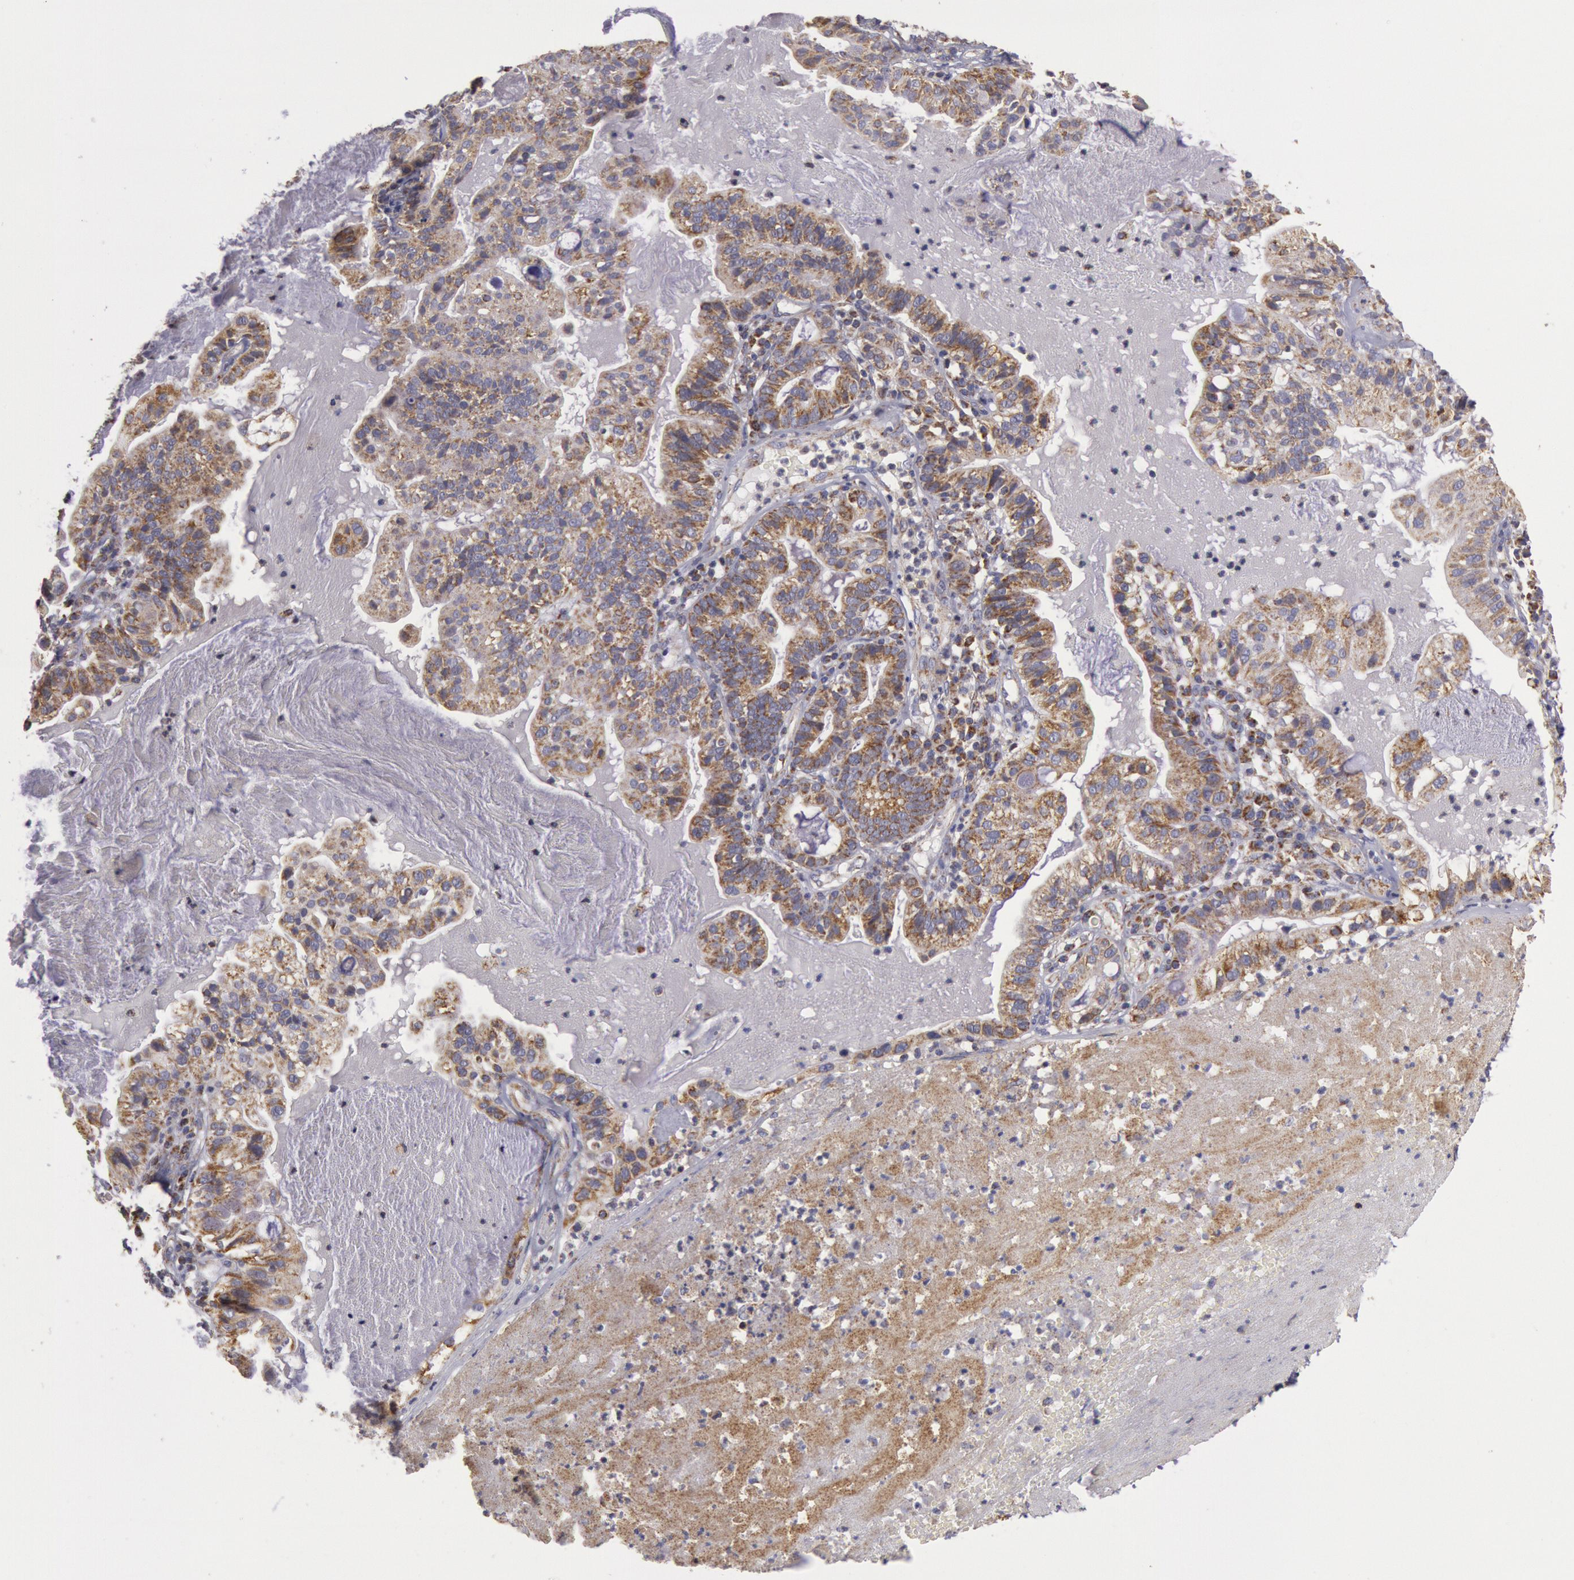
{"staining": {"intensity": "moderate", "quantity": ">75%", "location": "cytoplasmic/membranous"}, "tissue": "cervical cancer", "cell_type": "Tumor cells", "image_type": "cancer", "snomed": [{"axis": "morphology", "description": "Adenocarcinoma, NOS"}, {"axis": "topography", "description": "Cervix"}], "caption": "The photomicrograph shows a brown stain indicating the presence of a protein in the cytoplasmic/membranous of tumor cells in cervical cancer (adenocarcinoma).", "gene": "CYC1", "patient": {"sex": "female", "age": 41}}